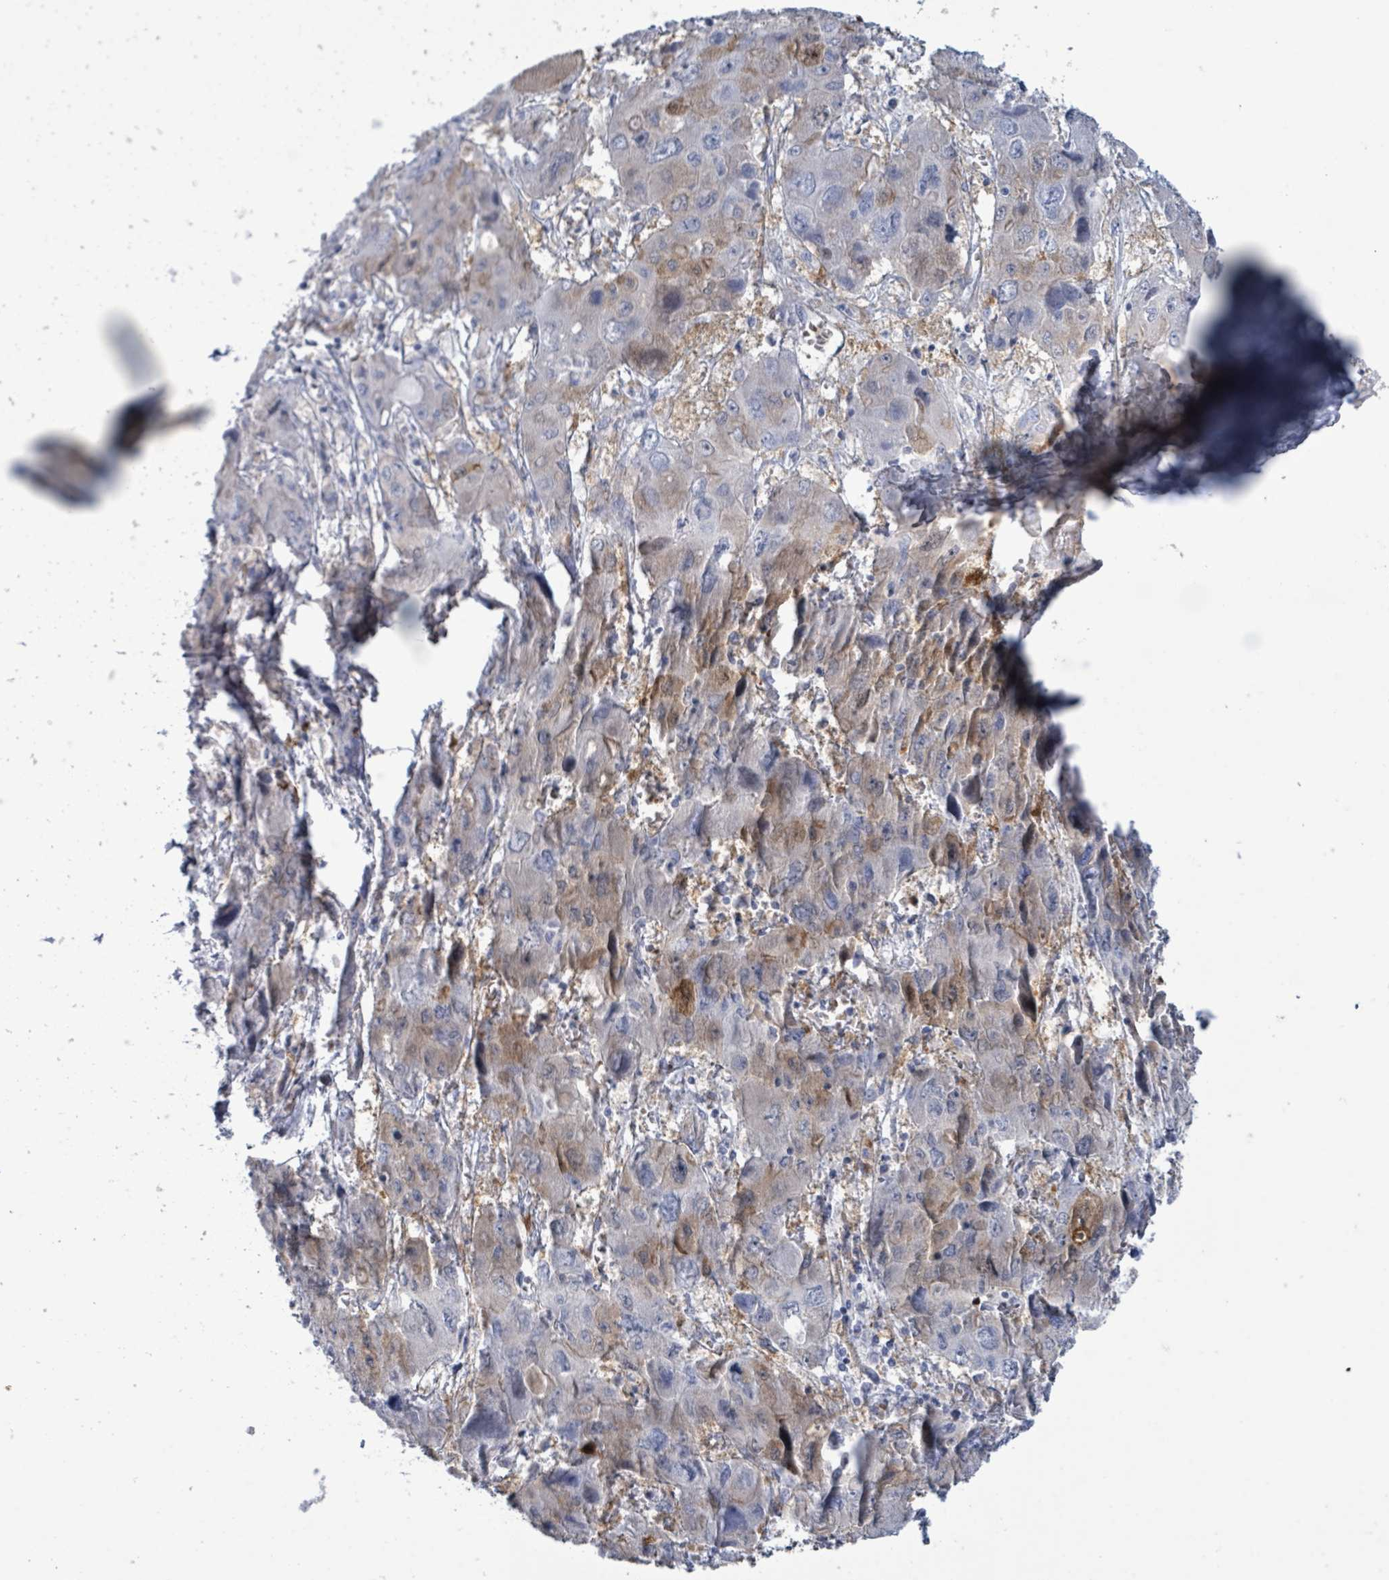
{"staining": {"intensity": "moderate", "quantity": "<25%", "location": "cytoplasmic/membranous"}, "tissue": "liver cancer", "cell_type": "Tumor cells", "image_type": "cancer", "snomed": [{"axis": "morphology", "description": "Cholangiocarcinoma"}, {"axis": "topography", "description": "Liver"}], "caption": "Protein analysis of cholangiocarcinoma (liver) tissue demonstrates moderate cytoplasmic/membranous positivity in approximately <25% of tumor cells. (DAB (3,3'-diaminobenzidine) IHC, brown staining for protein, blue staining for nuclei).", "gene": "PKLR", "patient": {"sex": "male", "age": 67}}